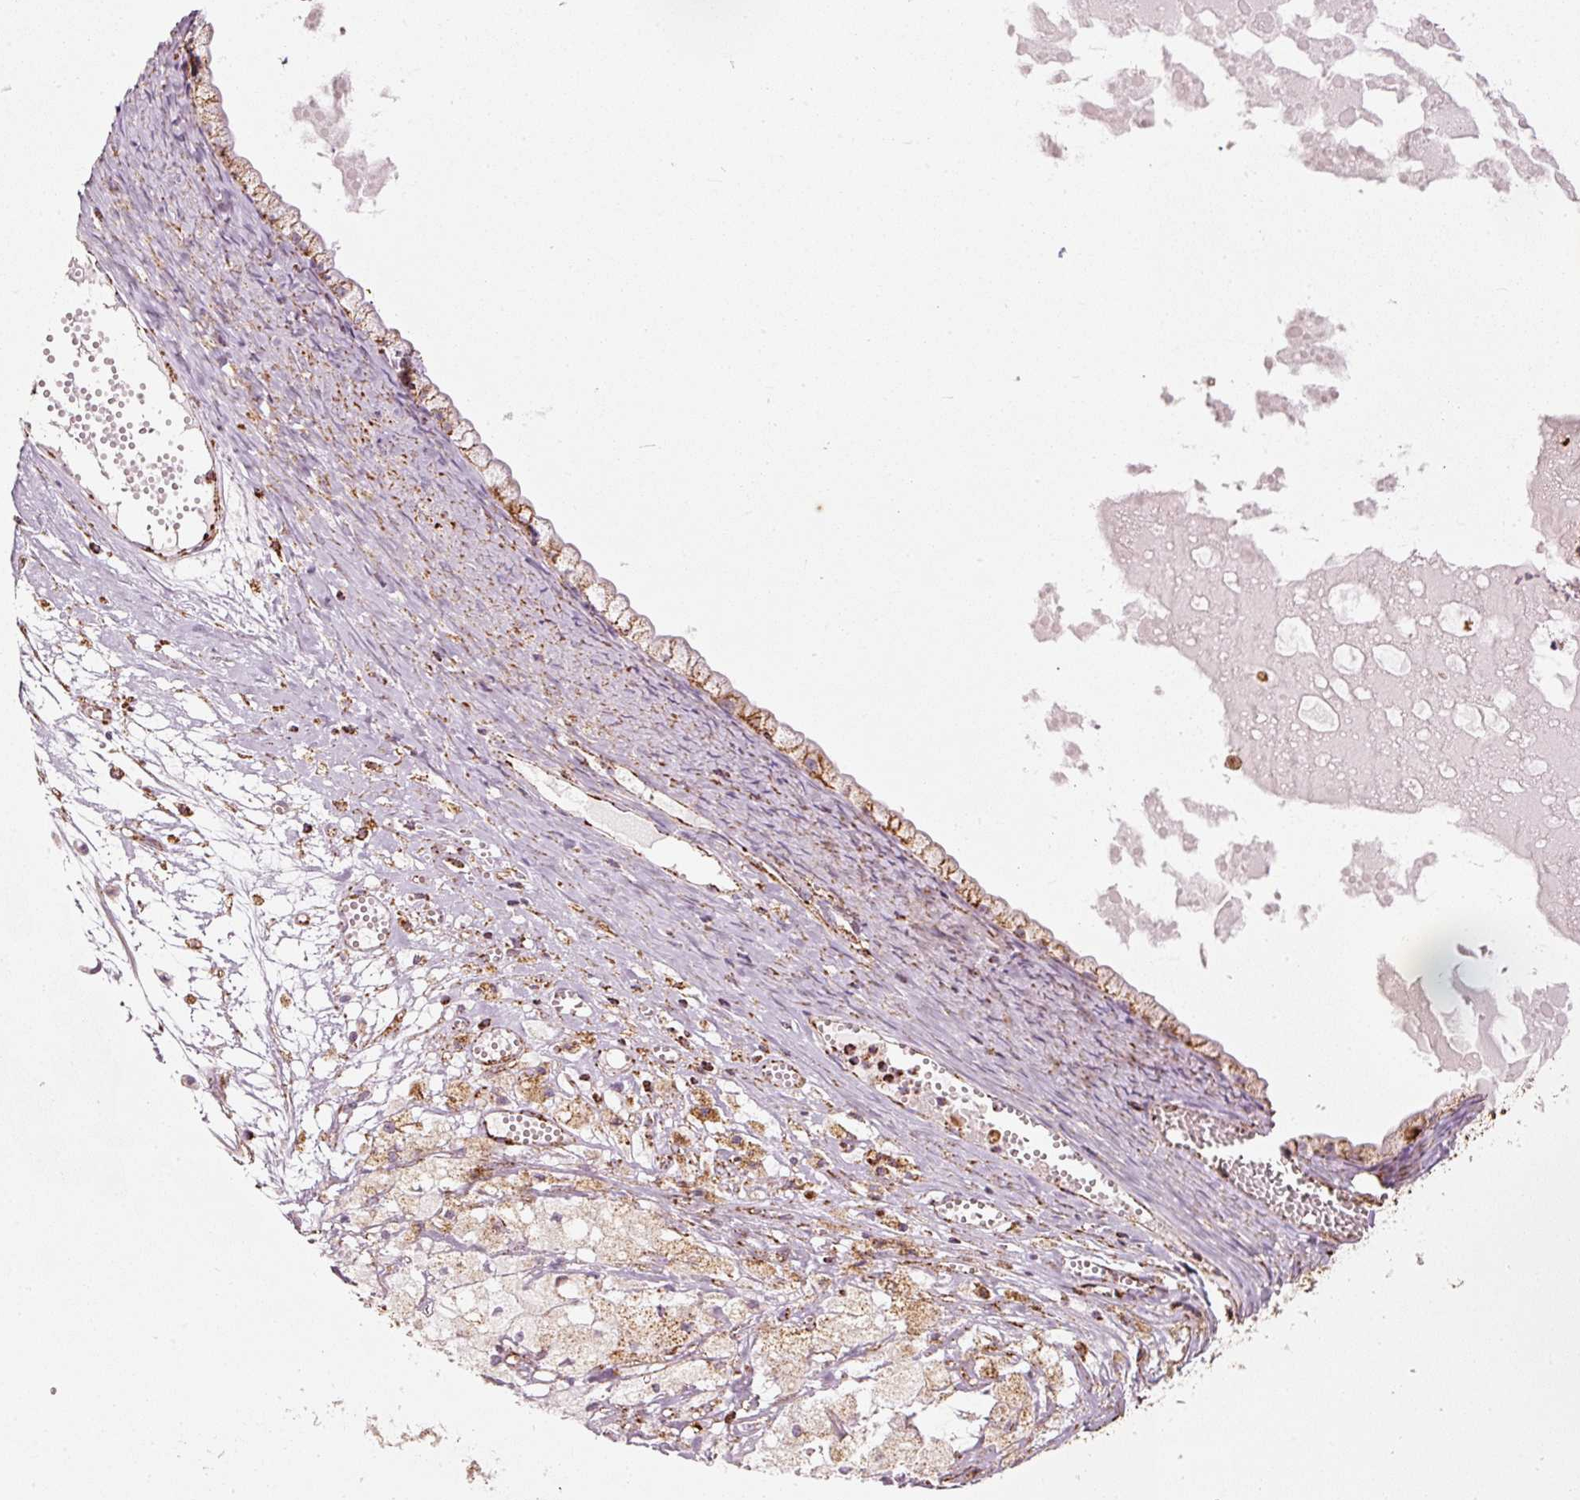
{"staining": {"intensity": "strong", "quantity": ">75%", "location": "cytoplasmic/membranous"}, "tissue": "ovarian cancer", "cell_type": "Tumor cells", "image_type": "cancer", "snomed": [{"axis": "morphology", "description": "Cystadenocarcinoma, mucinous, NOS"}, {"axis": "topography", "description": "Ovary"}], "caption": "Ovarian cancer tissue displays strong cytoplasmic/membranous positivity in approximately >75% of tumor cells", "gene": "MT-CO2", "patient": {"sex": "female", "age": 61}}